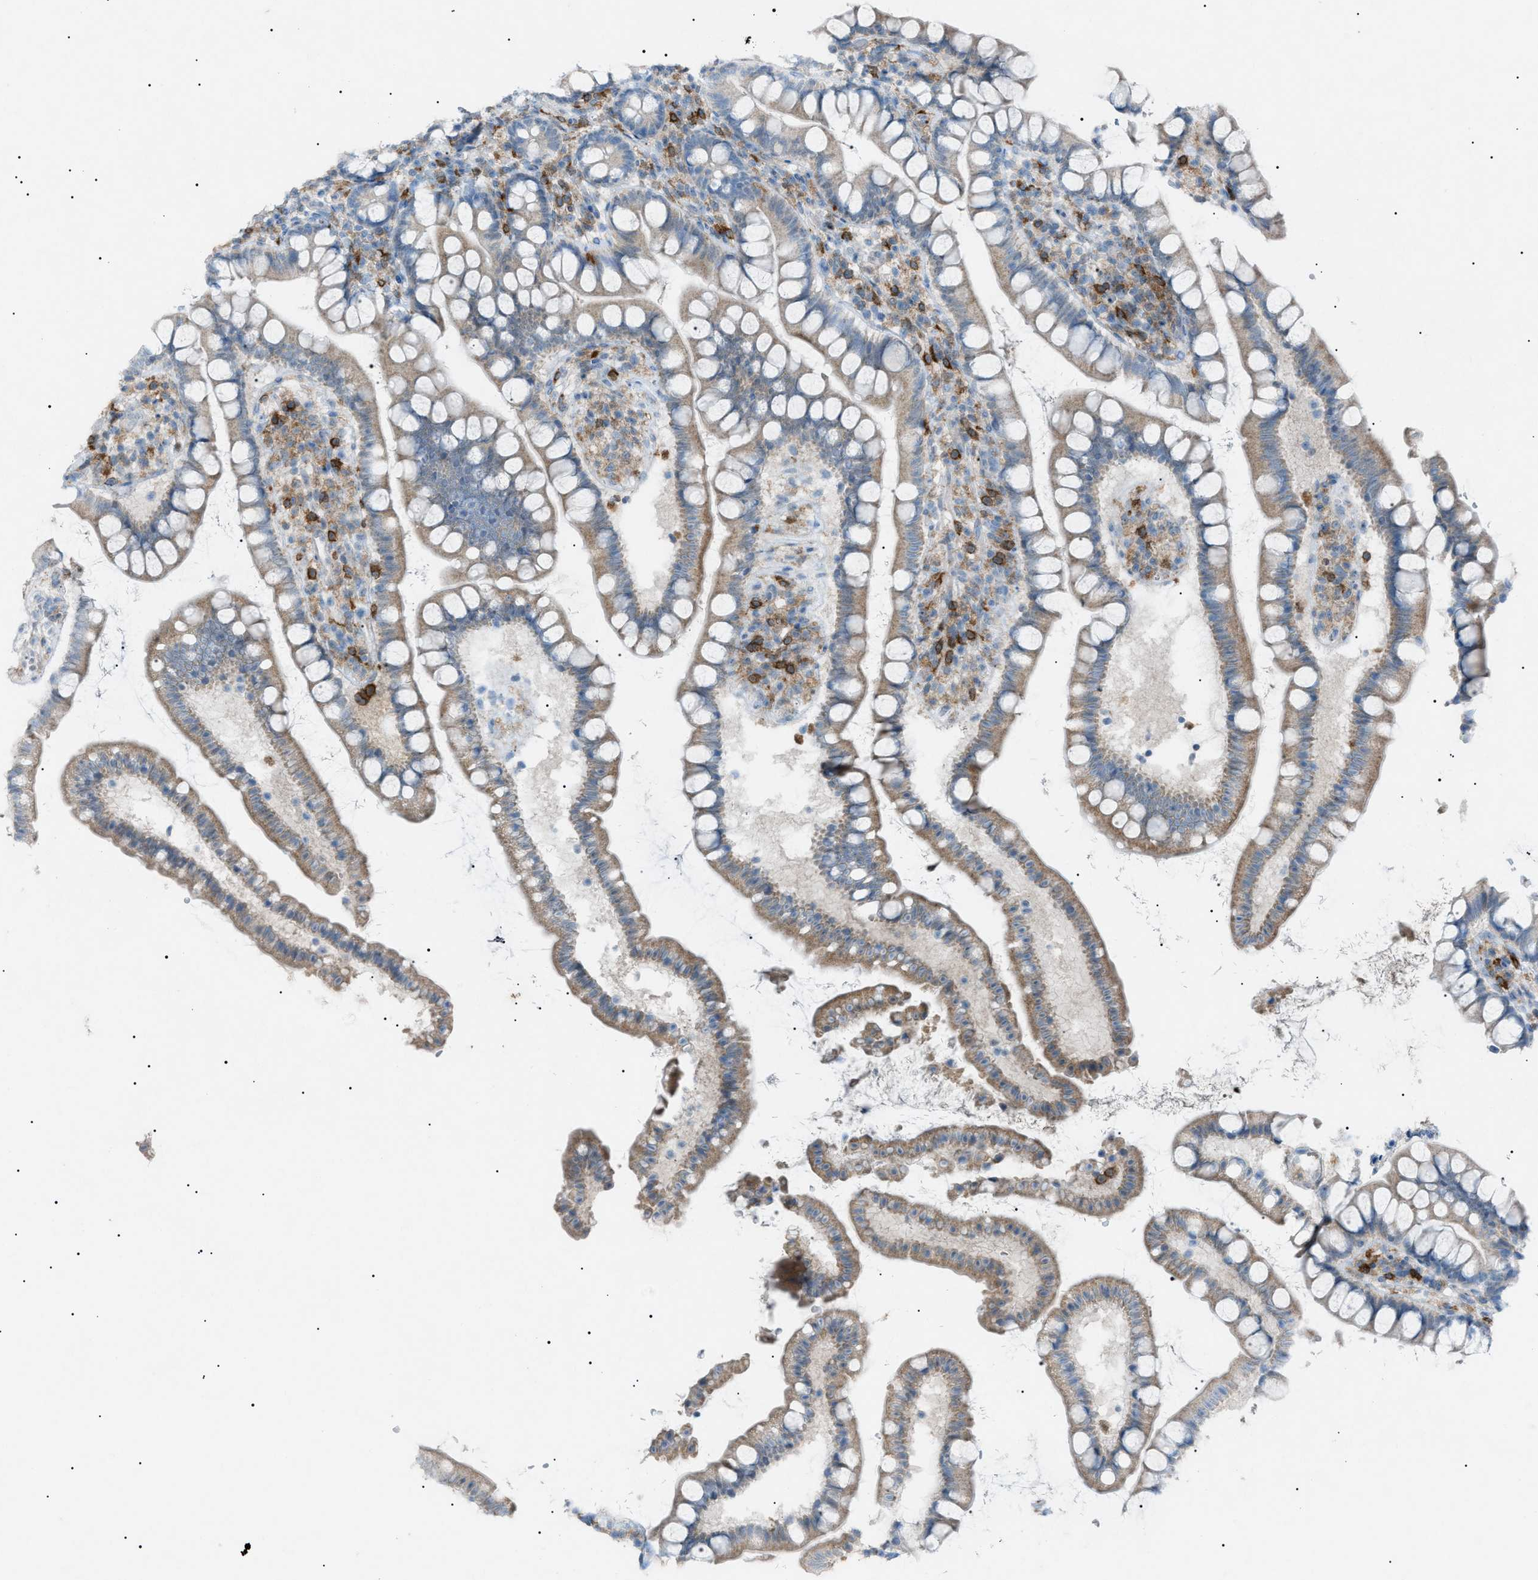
{"staining": {"intensity": "weak", "quantity": "25%-75%", "location": "cytoplasmic/membranous"}, "tissue": "small intestine", "cell_type": "Glandular cells", "image_type": "normal", "snomed": [{"axis": "morphology", "description": "Normal tissue, NOS"}, {"axis": "topography", "description": "Small intestine"}], "caption": "Small intestine stained with DAB (3,3'-diaminobenzidine) IHC reveals low levels of weak cytoplasmic/membranous staining in about 25%-75% of glandular cells.", "gene": "BTK", "patient": {"sex": "female", "age": 84}}